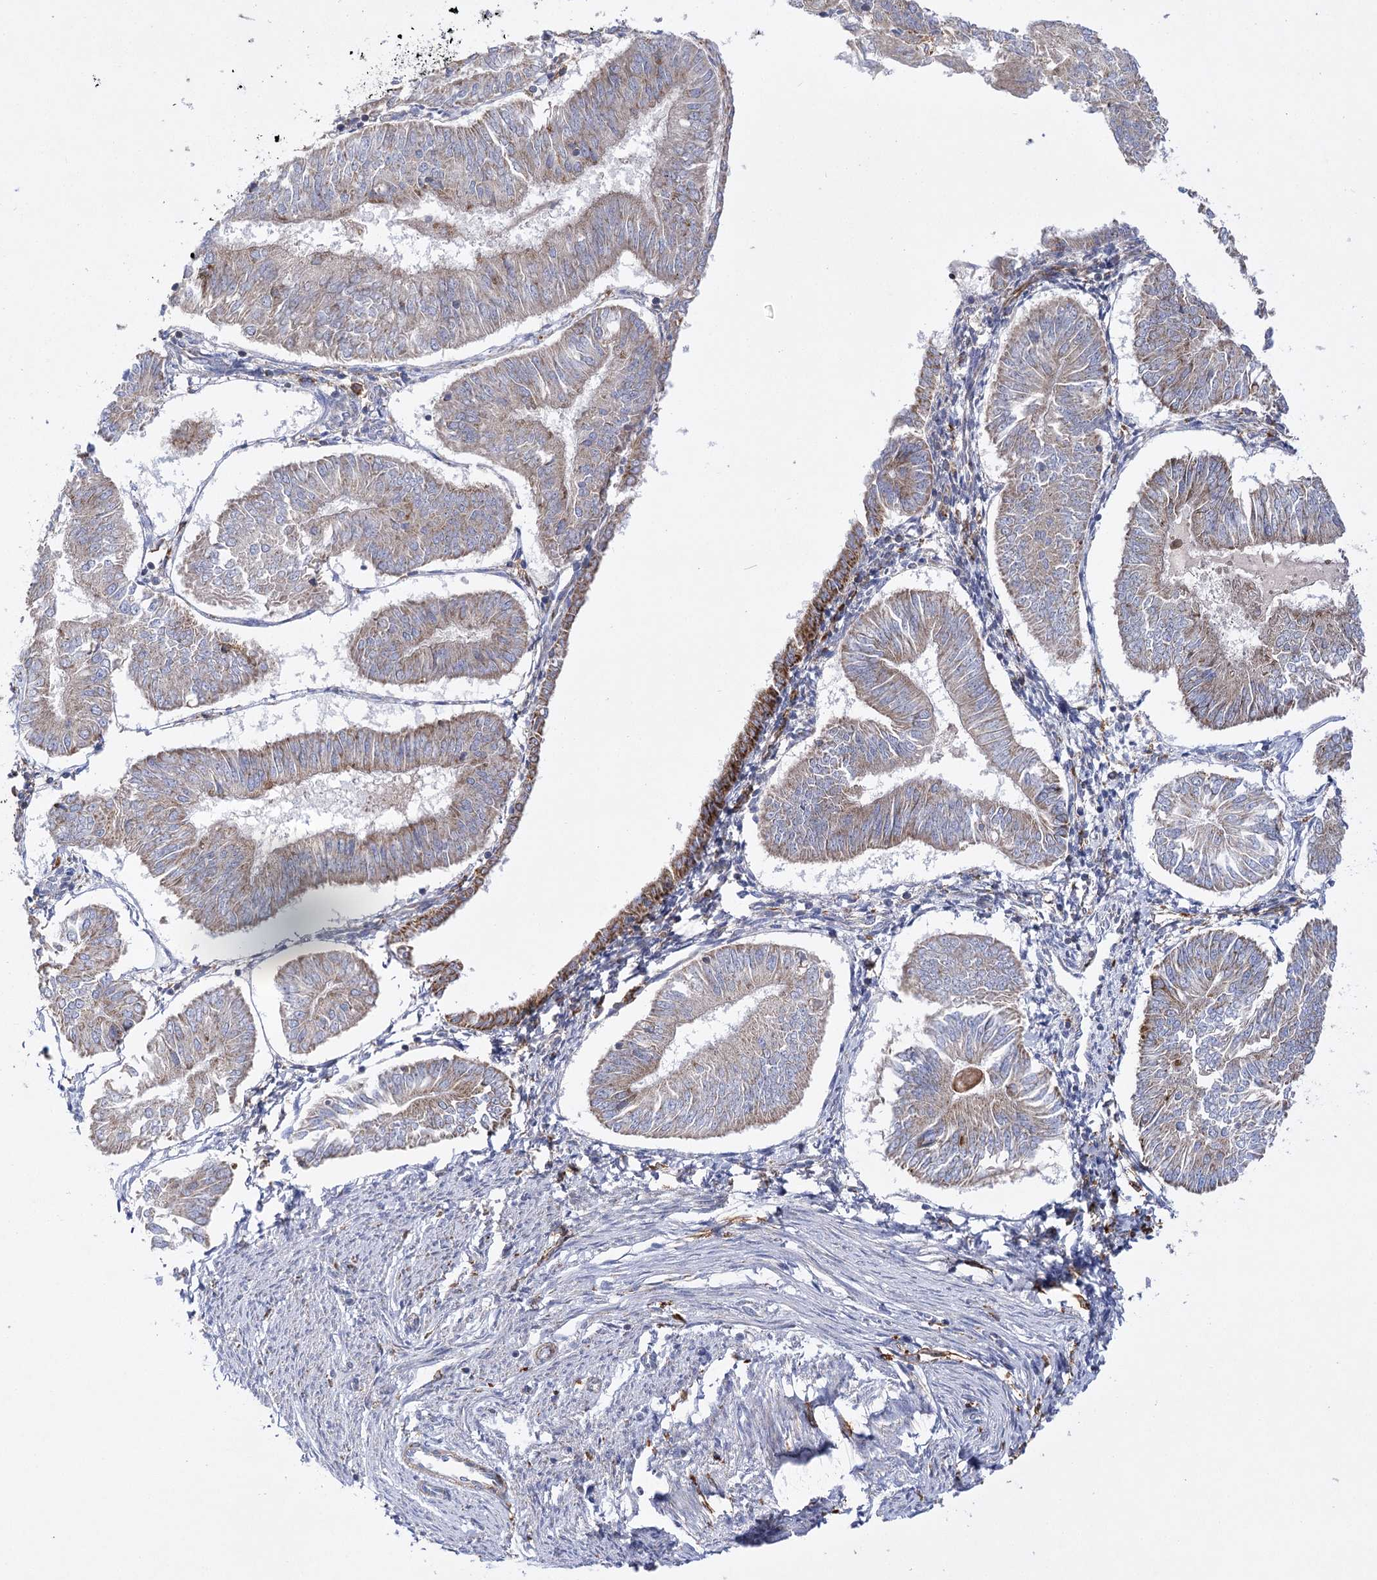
{"staining": {"intensity": "weak", "quantity": ">75%", "location": "cytoplasmic/membranous"}, "tissue": "endometrial cancer", "cell_type": "Tumor cells", "image_type": "cancer", "snomed": [{"axis": "morphology", "description": "Adenocarcinoma, NOS"}, {"axis": "topography", "description": "Endometrium"}], "caption": "Endometrial cancer (adenocarcinoma) stained with a brown dye displays weak cytoplasmic/membranous positive expression in about >75% of tumor cells.", "gene": "COX15", "patient": {"sex": "female", "age": 58}}